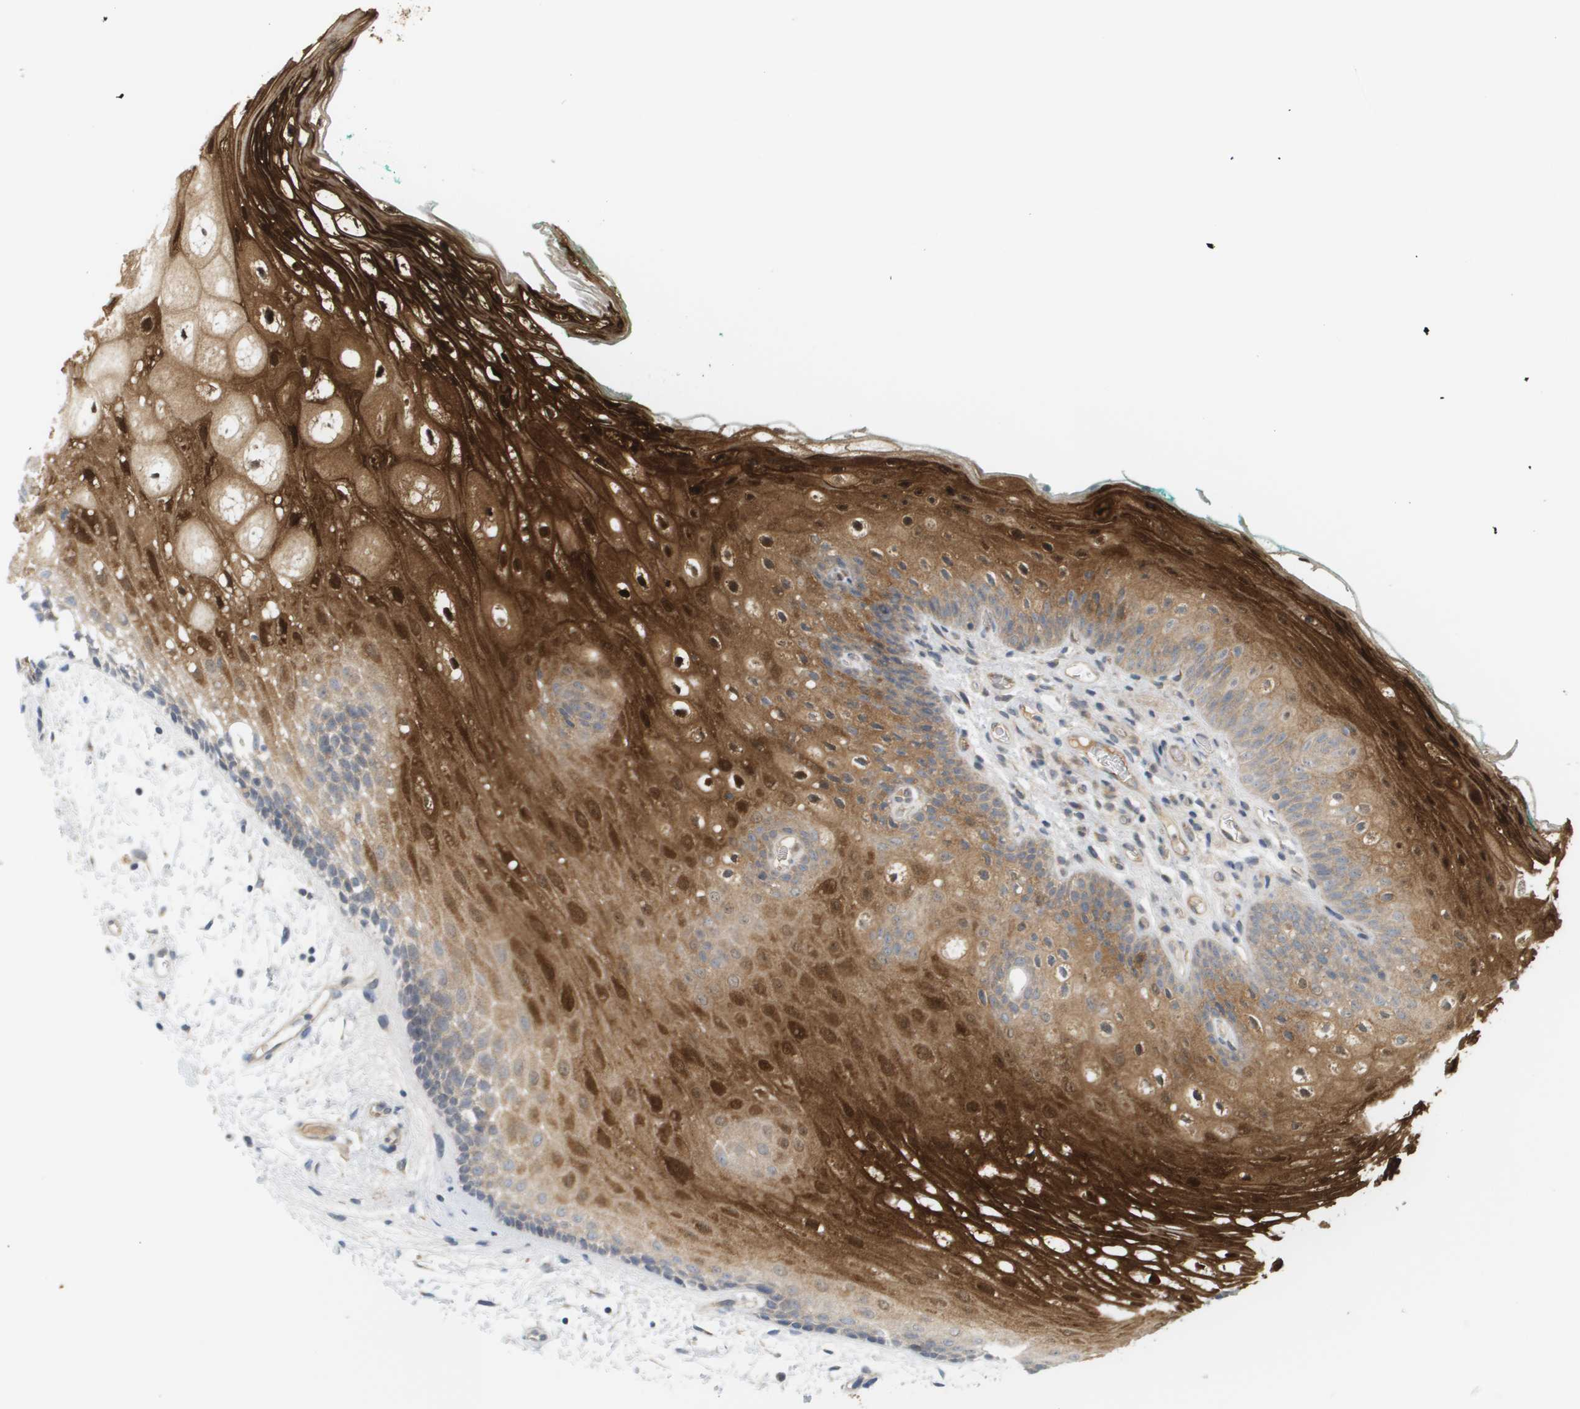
{"staining": {"intensity": "strong", "quantity": "25%-75%", "location": "cytoplasmic/membranous,nuclear"}, "tissue": "oral mucosa", "cell_type": "Squamous epithelial cells", "image_type": "normal", "snomed": [{"axis": "morphology", "description": "Normal tissue, NOS"}, {"axis": "topography", "description": "Skeletal muscle"}, {"axis": "topography", "description": "Oral tissue"}, {"axis": "topography", "description": "Peripheral nerve tissue"}], "caption": "Oral mucosa stained with IHC demonstrates strong cytoplasmic/membranous,nuclear positivity in approximately 25%-75% of squamous epithelial cells. (Stains: DAB in brown, nuclei in blue, Microscopy: brightfield microscopy at high magnification).", "gene": "PROC", "patient": {"sex": "female", "age": 84}}